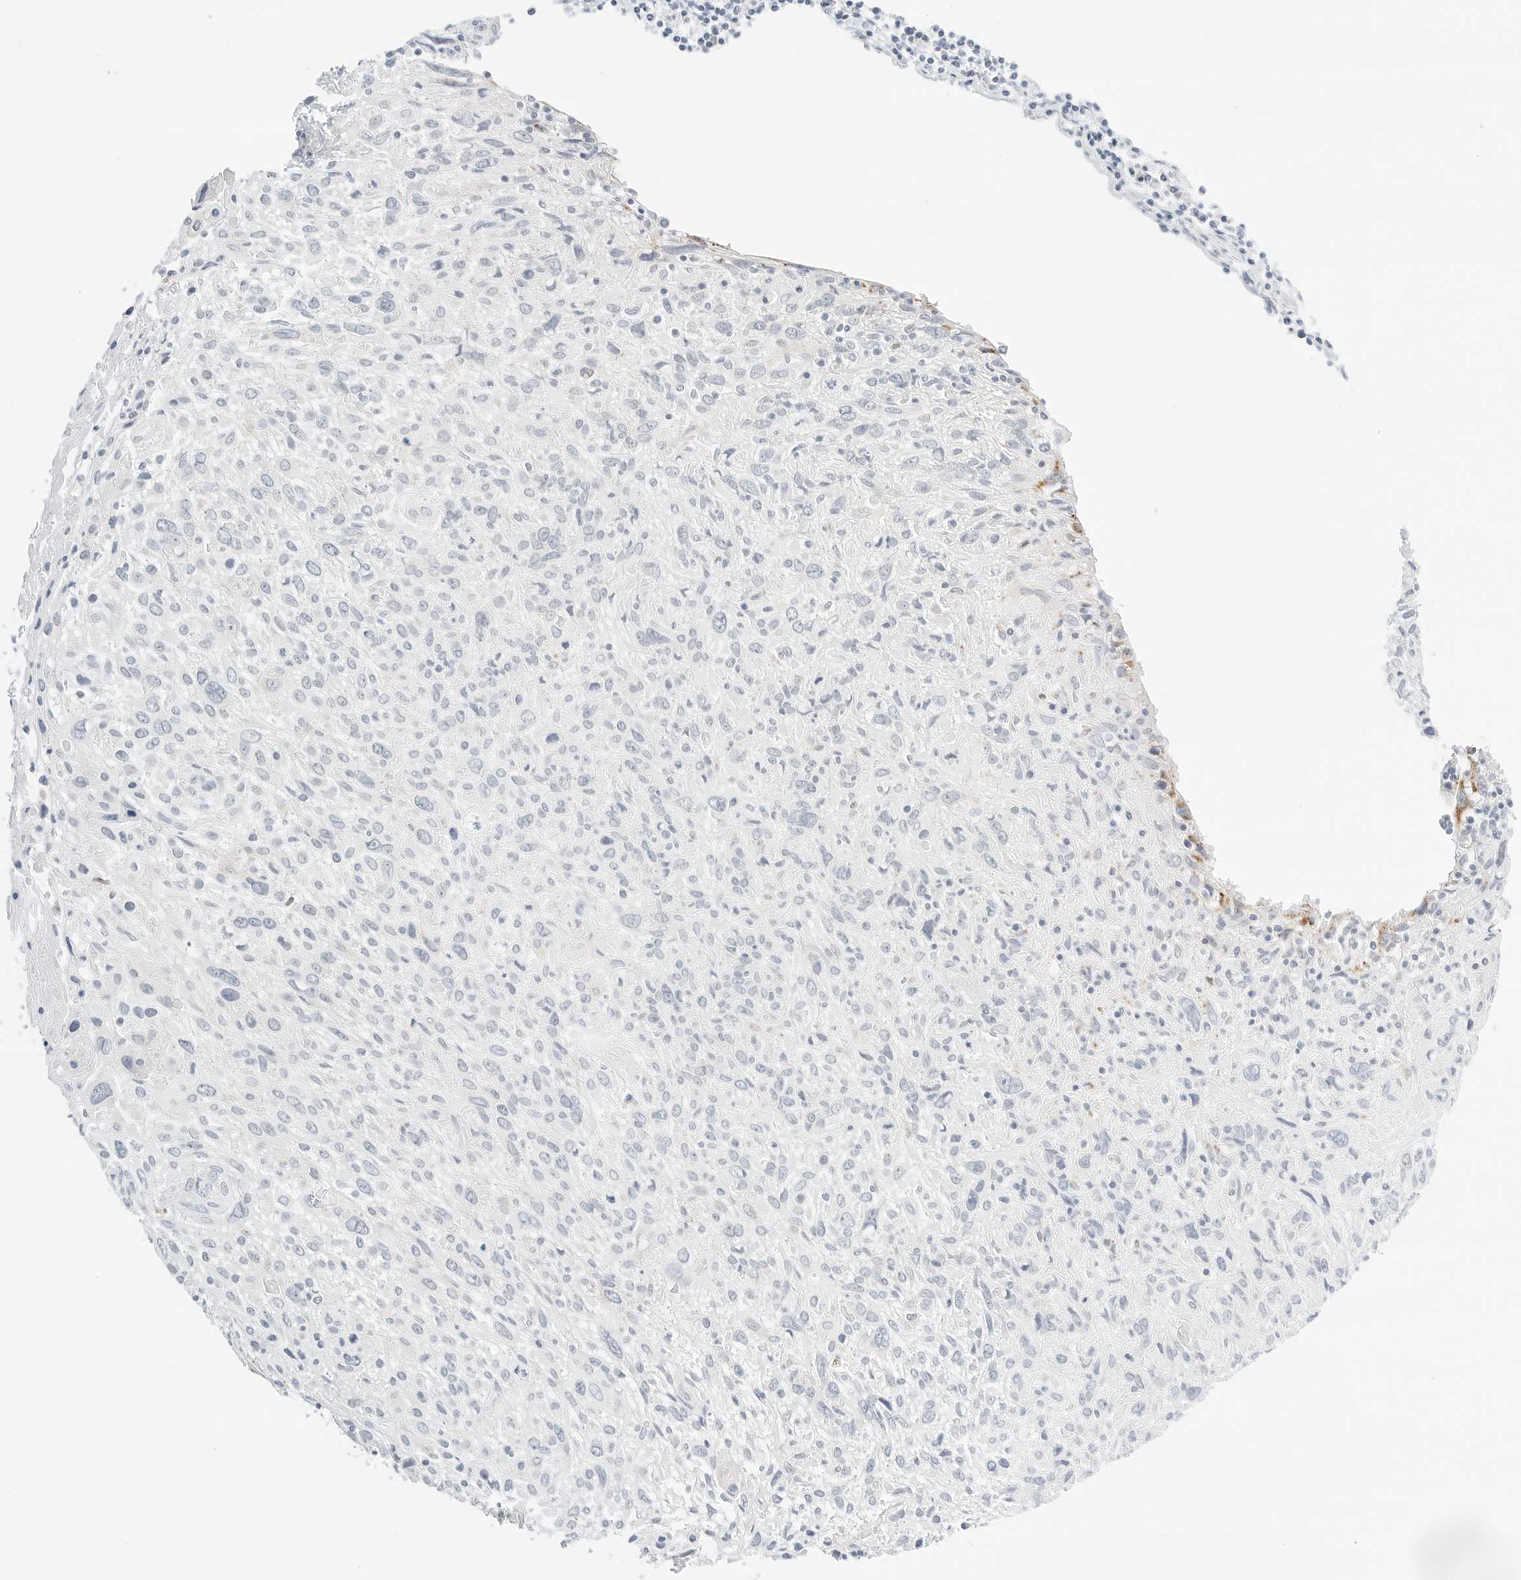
{"staining": {"intensity": "moderate", "quantity": "<25%", "location": "cytoplasmic/membranous"}, "tissue": "cervical cancer", "cell_type": "Tumor cells", "image_type": "cancer", "snomed": [{"axis": "morphology", "description": "Squamous cell carcinoma, NOS"}, {"axis": "topography", "description": "Cervix"}], "caption": "Cervical cancer (squamous cell carcinoma) stained with a protein marker demonstrates moderate staining in tumor cells.", "gene": "TEKT2", "patient": {"sex": "female", "age": 51}}